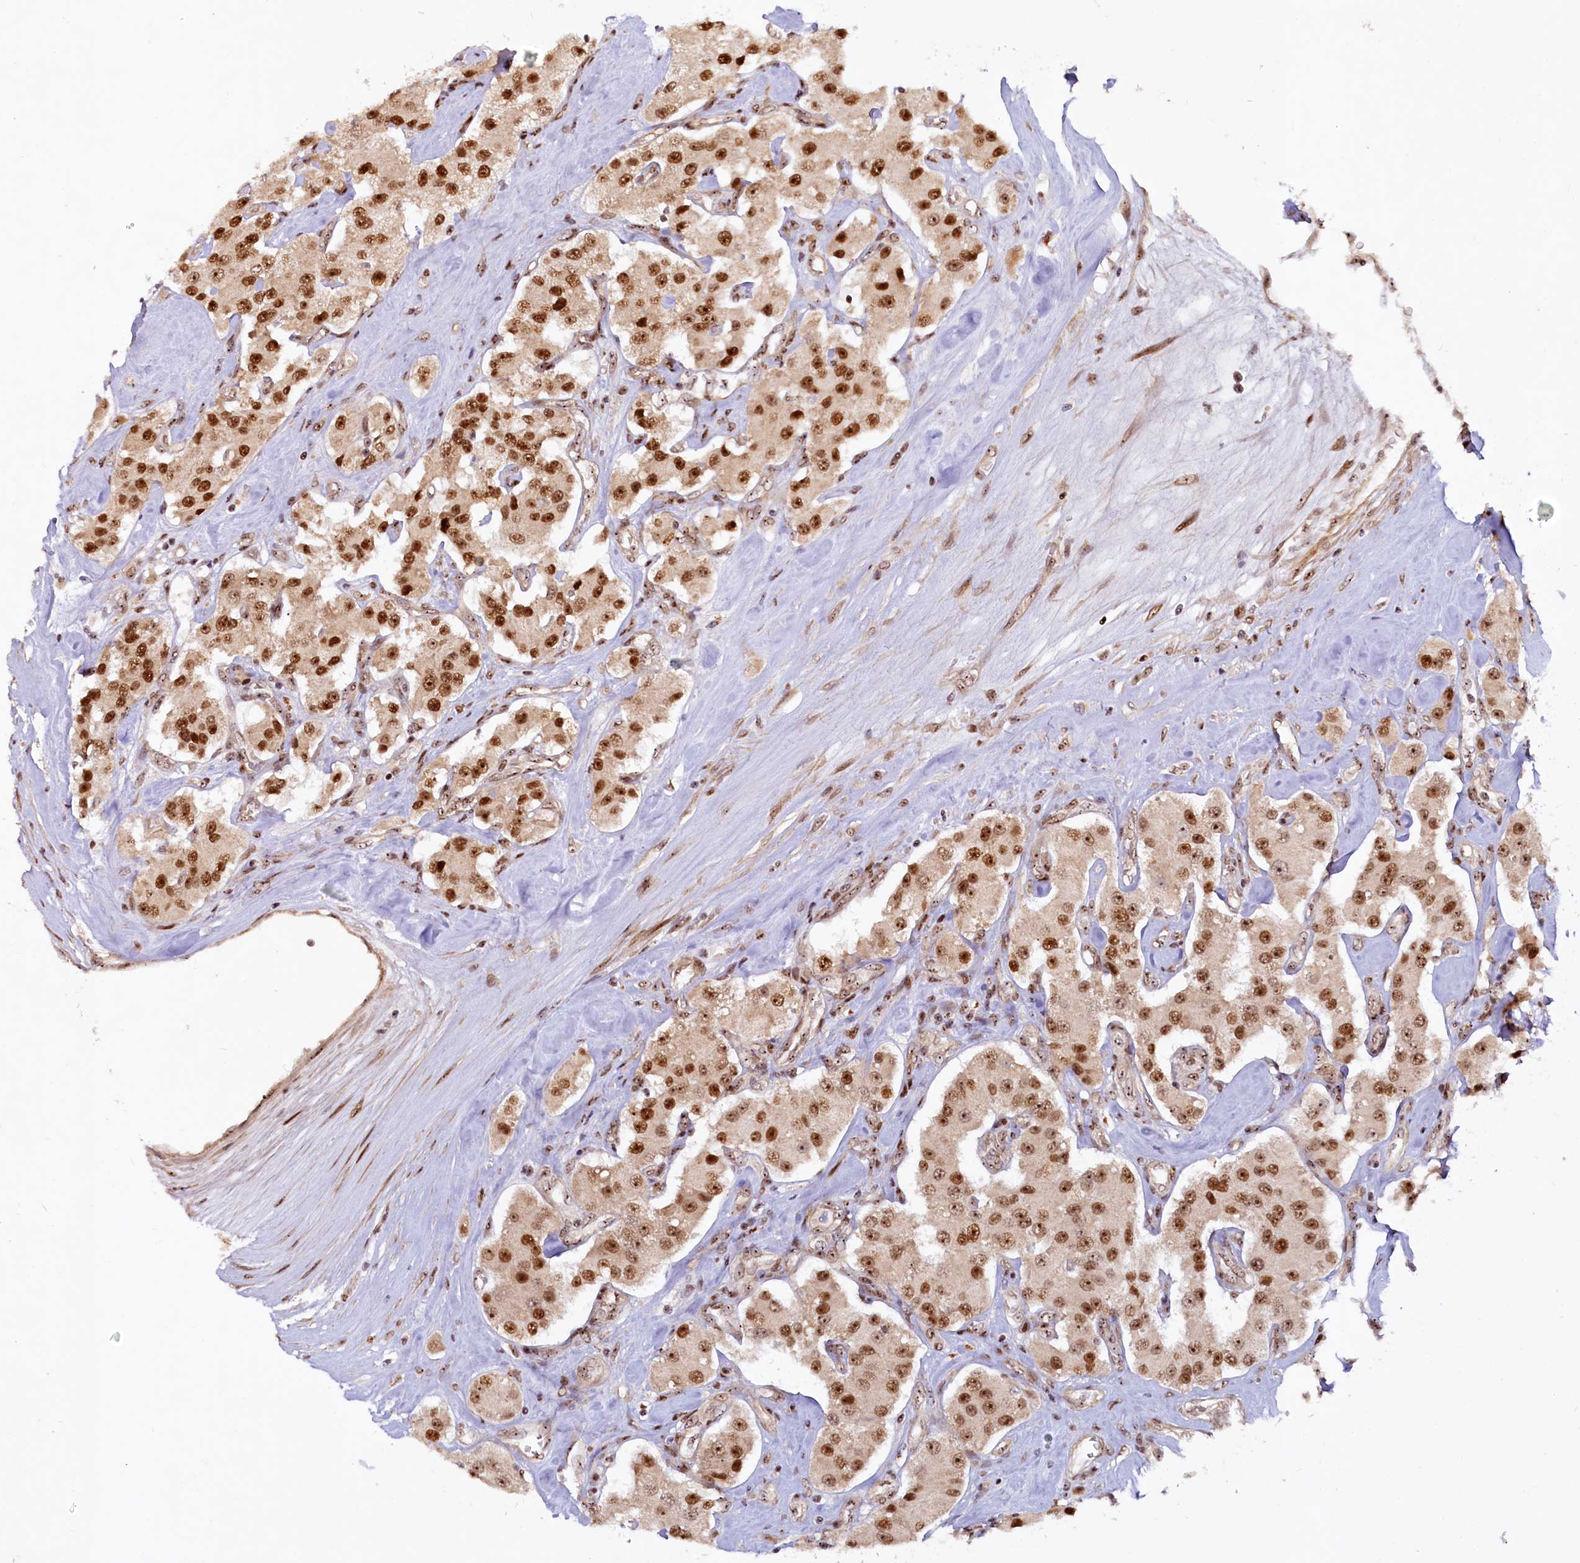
{"staining": {"intensity": "strong", "quantity": ">75%", "location": "nuclear"}, "tissue": "carcinoid", "cell_type": "Tumor cells", "image_type": "cancer", "snomed": [{"axis": "morphology", "description": "Carcinoid, malignant, NOS"}, {"axis": "topography", "description": "Pancreas"}], "caption": "A histopathology image of carcinoid (malignant) stained for a protein exhibits strong nuclear brown staining in tumor cells.", "gene": "TCOF1", "patient": {"sex": "male", "age": 41}}